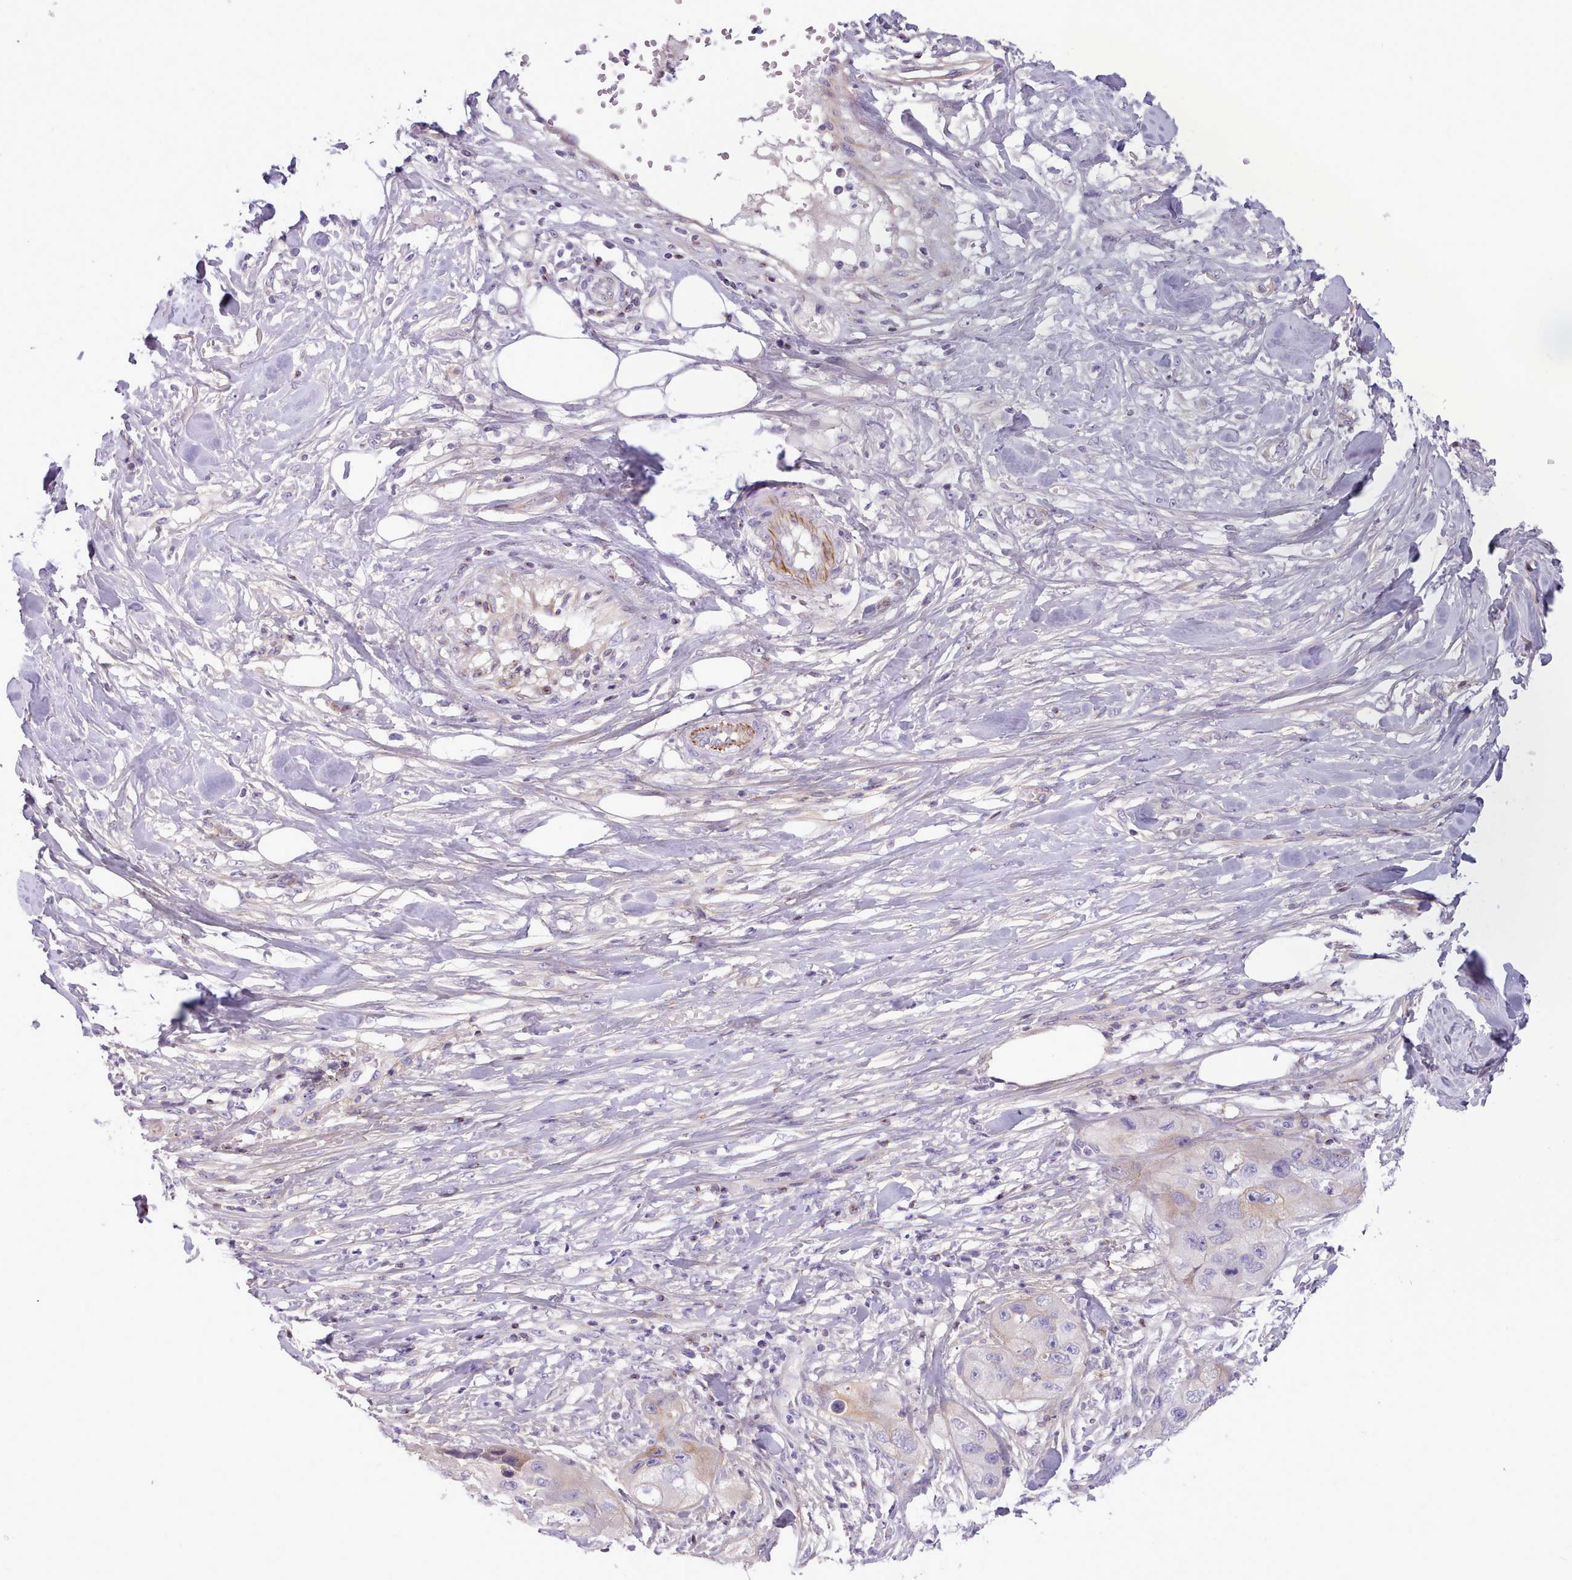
{"staining": {"intensity": "negative", "quantity": "none", "location": "none"}, "tissue": "skin cancer", "cell_type": "Tumor cells", "image_type": "cancer", "snomed": [{"axis": "morphology", "description": "Squamous cell carcinoma, NOS"}, {"axis": "topography", "description": "Skin"}, {"axis": "topography", "description": "Subcutis"}], "caption": "Tumor cells are negative for protein expression in human squamous cell carcinoma (skin). (DAB immunohistochemistry (IHC), high magnification).", "gene": "CYP2A13", "patient": {"sex": "male", "age": 73}}